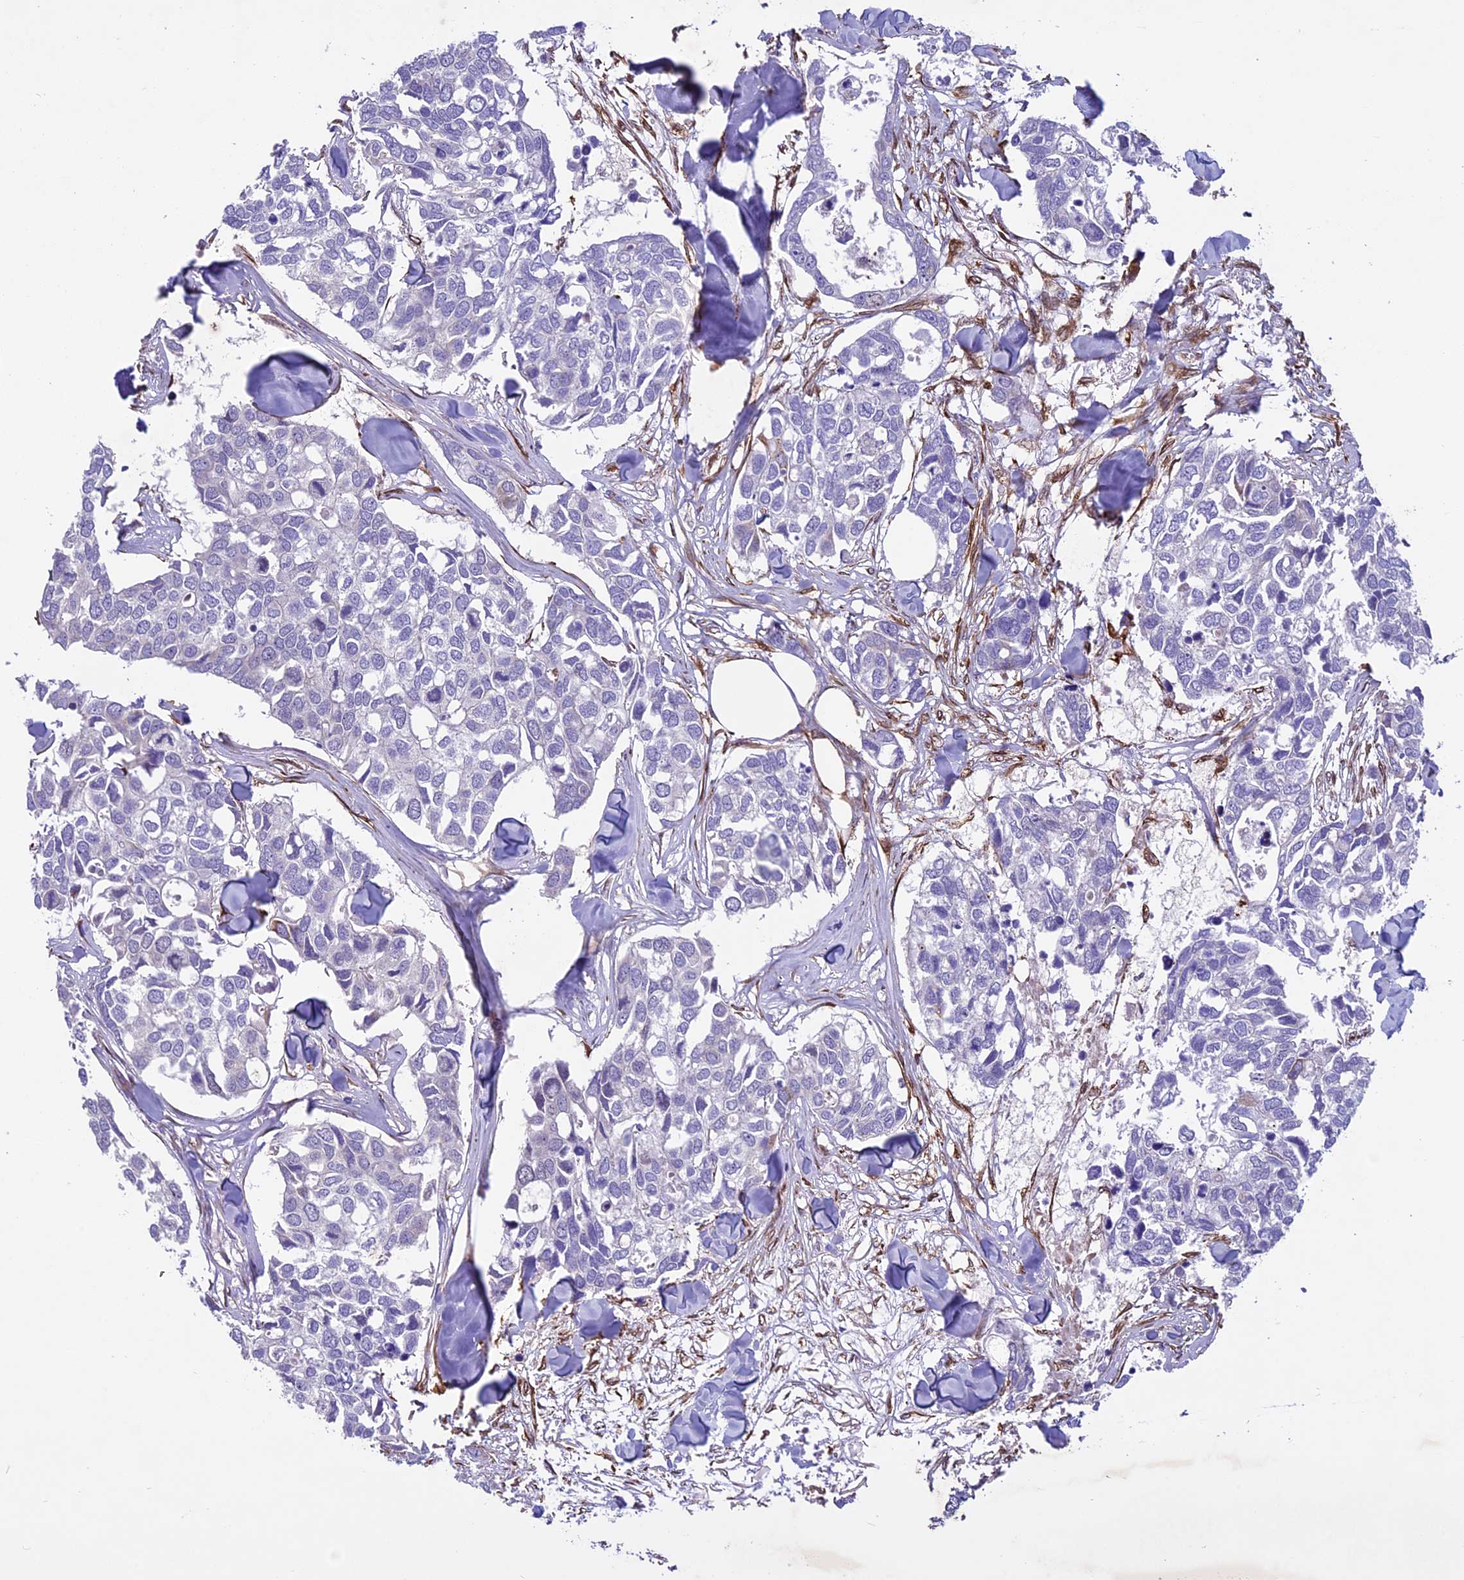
{"staining": {"intensity": "negative", "quantity": "none", "location": "none"}, "tissue": "breast cancer", "cell_type": "Tumor cells", "image_type": "cancer", "snomed": [{"axis": "morphology", "description": "Duct carcinoma"}, {"axis": "topography", "description": "Breast"}], "caption": "High power microscopy histopathology image of an immunohistochemistry (IHC) histopathology image of infiltrating ductal carcinoma (breast), revealing no significant staining in tumor cells.", "gene": "MIEF2", "patient": {"sex": "female", "age": 83}}